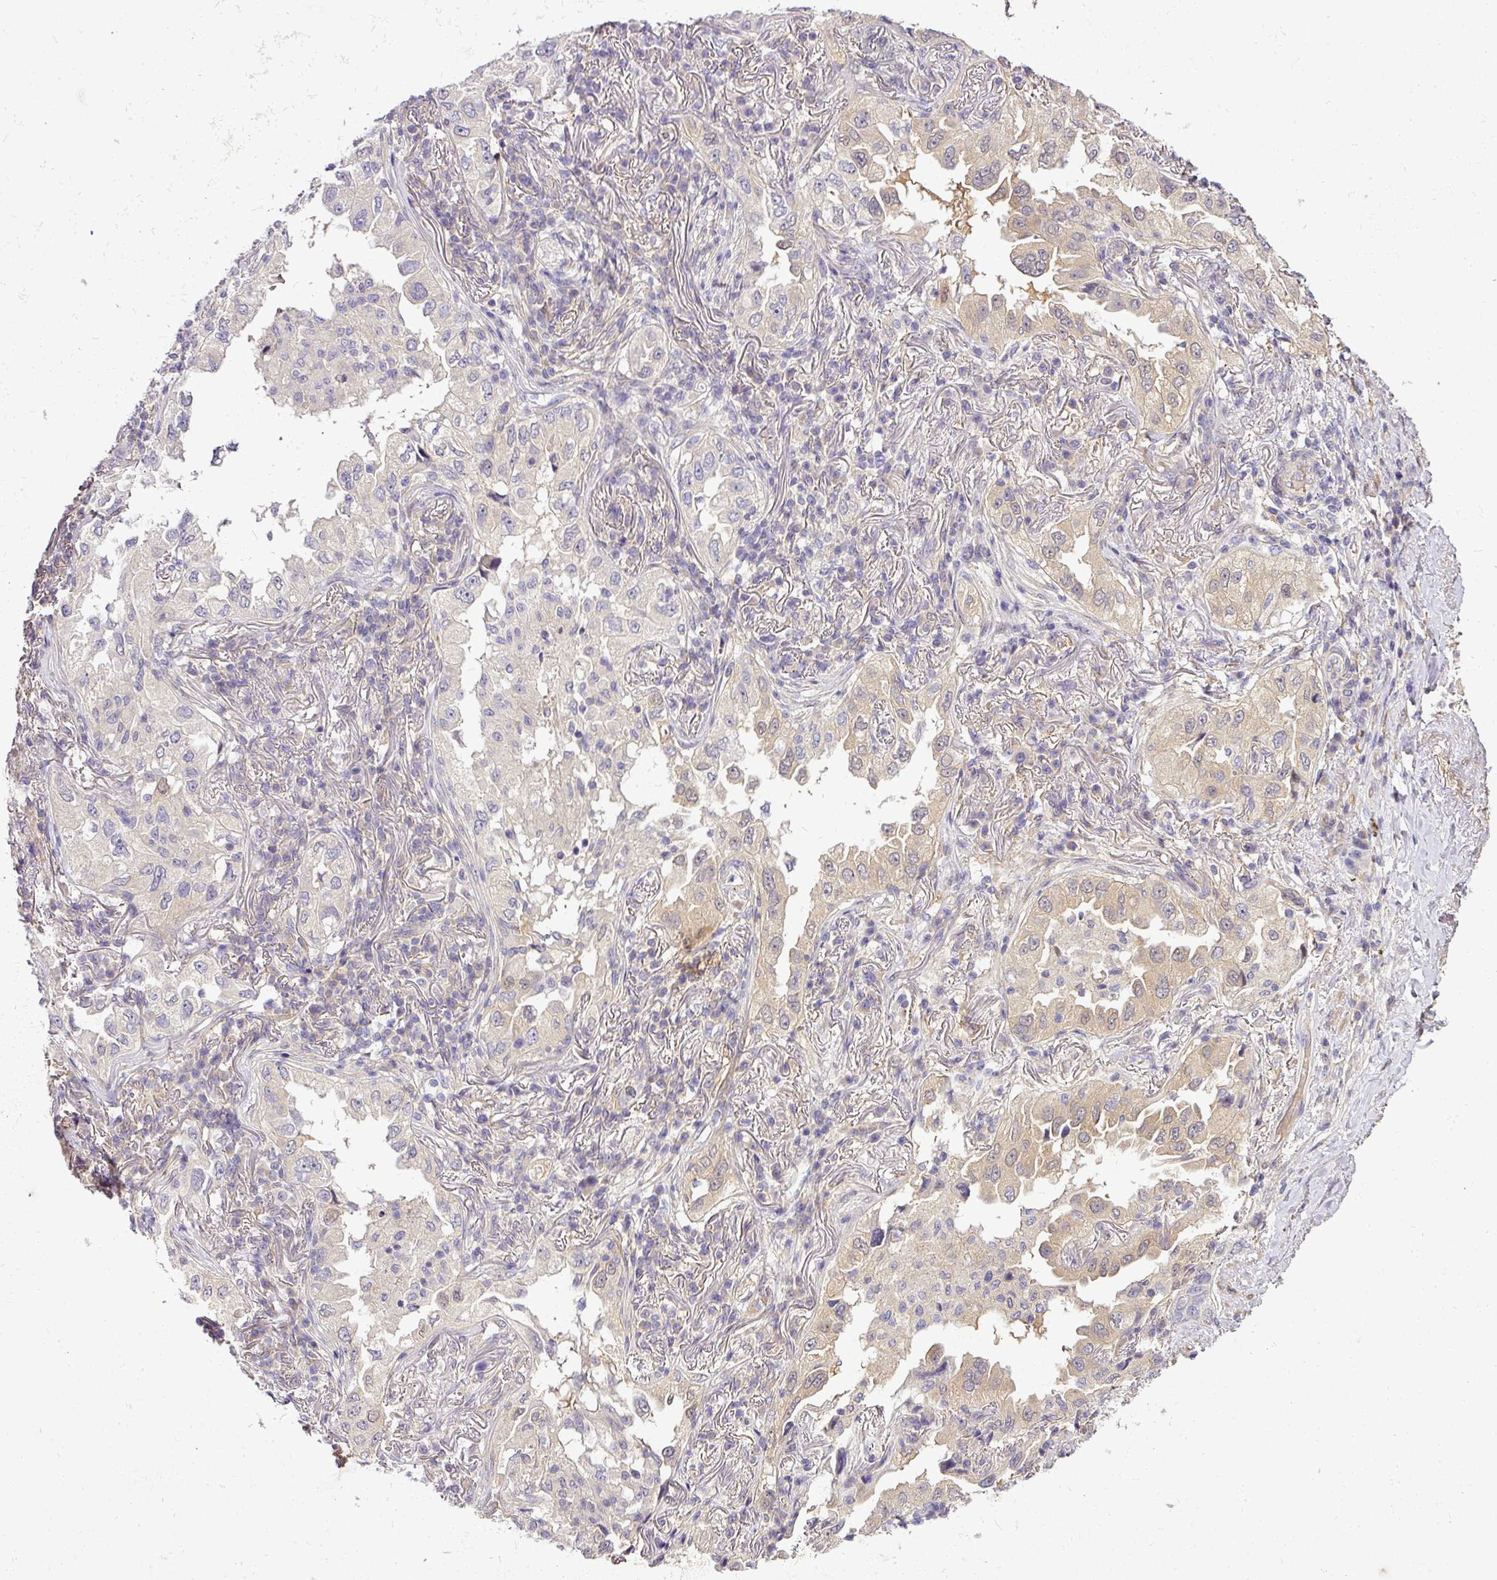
{"staining": {"intensity": "weak", "quantity": "25%-75%", "location": "cytoplasmic/membranous"}, "tissue": "lung cancer", "cell_type": "Tumor cells", "image_type": "cancer", "snomed": [{"axis": "morphology", "description": "Adenocarcinoma, NOS"}, {"axis": "topography", "description": "Lung"}], "caption": "This image exhibits IHC staining of human adenocarcinoma (lung), with low weak cytoplasmic/membranous staining in approximately 25%-75% of tumor cells.", "gene": "ADH5", "patient": {"sex": "female", "age": 69}}